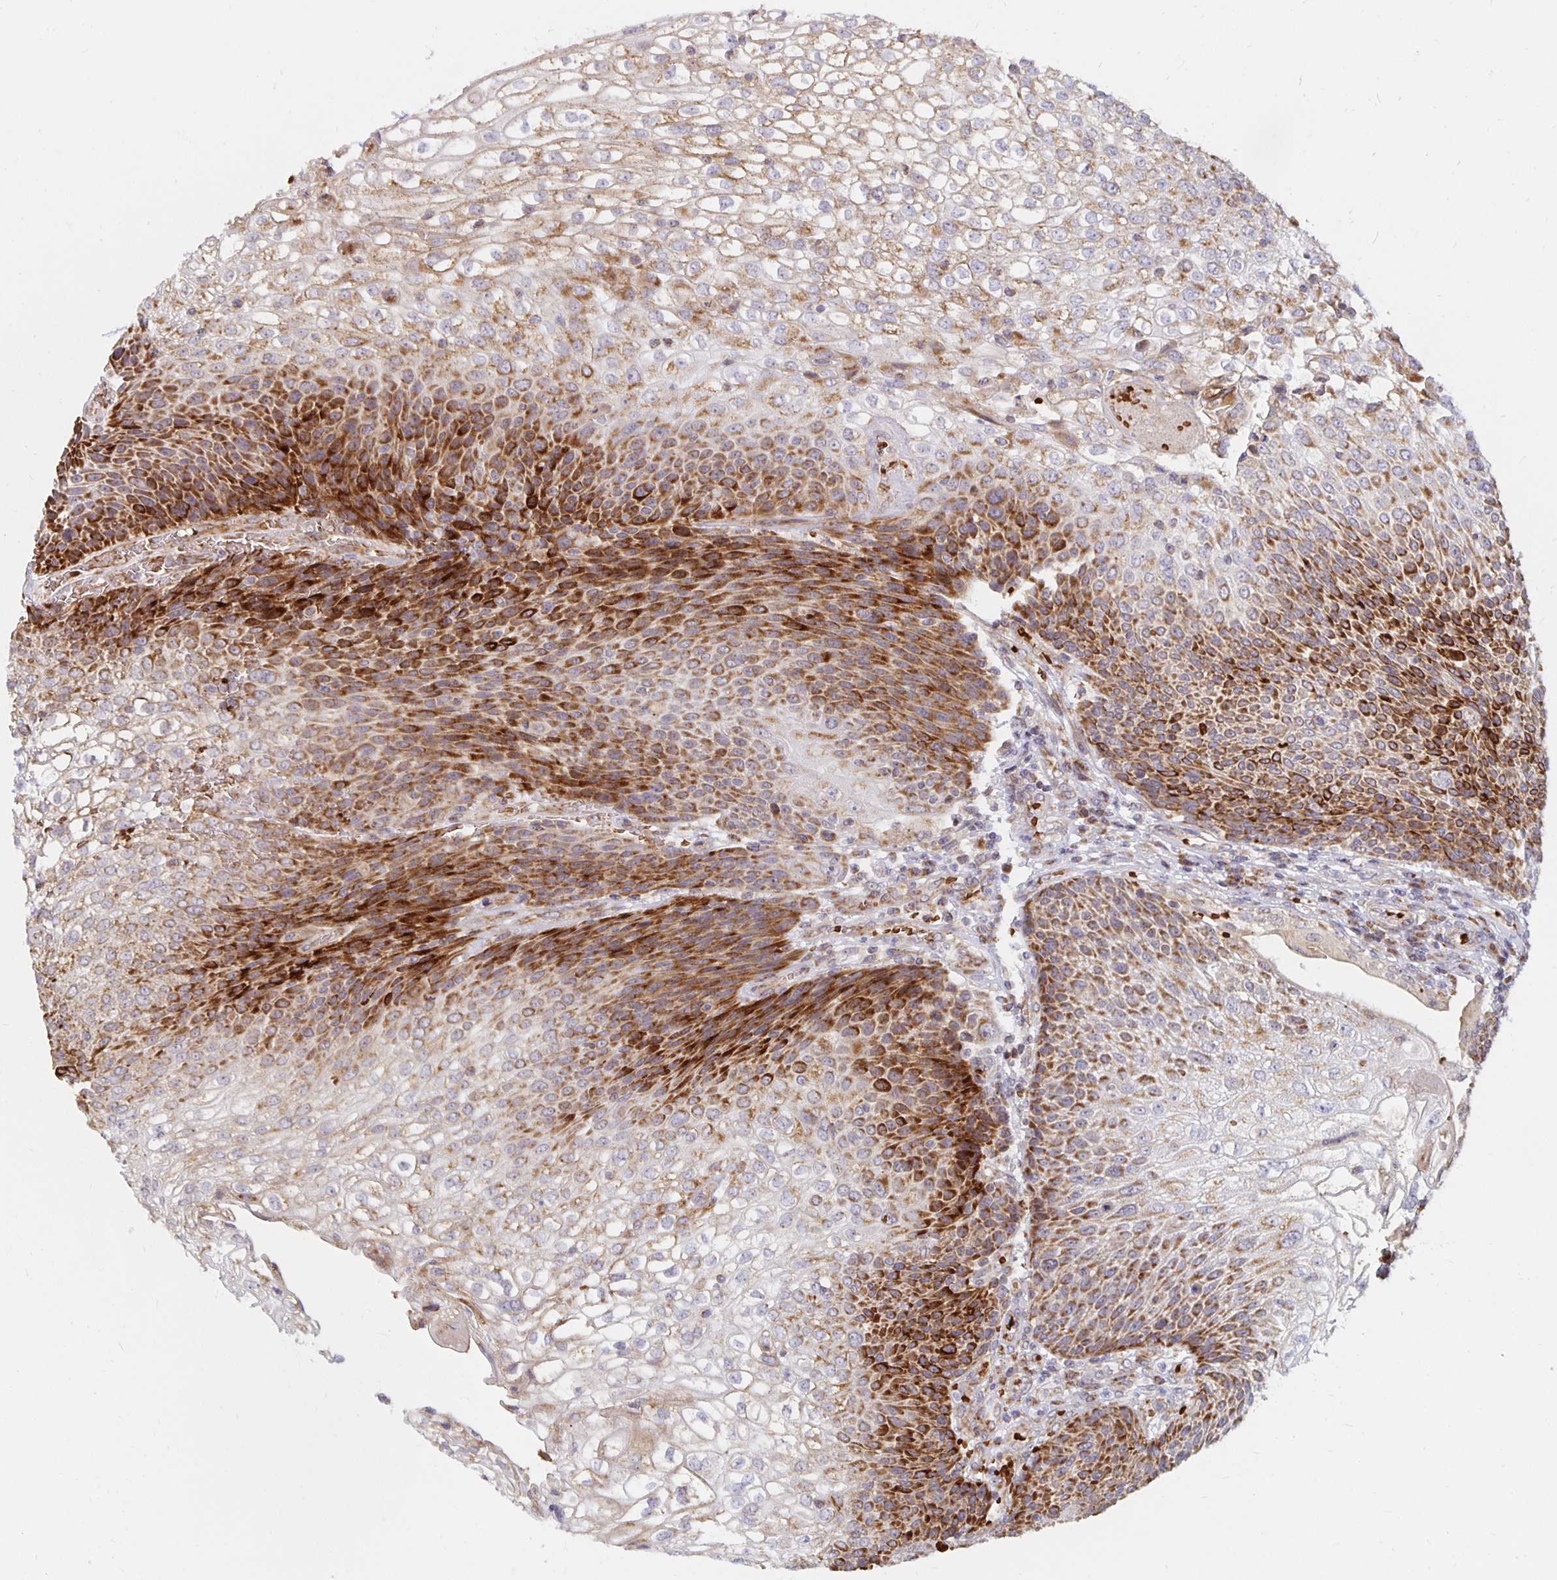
{"staining": {"intensity": "strong", "quantity": ">75%", "location": "cytoplasmic/membranous"}, "tissue": "urothelial cancer", "cell_type": "Tumor cells", "image_type": "cancer", "snomed": [{"axis": "morphology", "description": "Urothelial carcinoma, High grade"}, {"axis": "topography", "description": "Urinary bladder"}], "caption": "Urothelial carcinoma (high-grade) tissue reveals strong cytoplasmic/membranous positivity in approximately >75% of tumor cells, visualized by immunohistochemistry.", "gene": "MRPL28", "patient": {"sex": "female", "age": 70}}